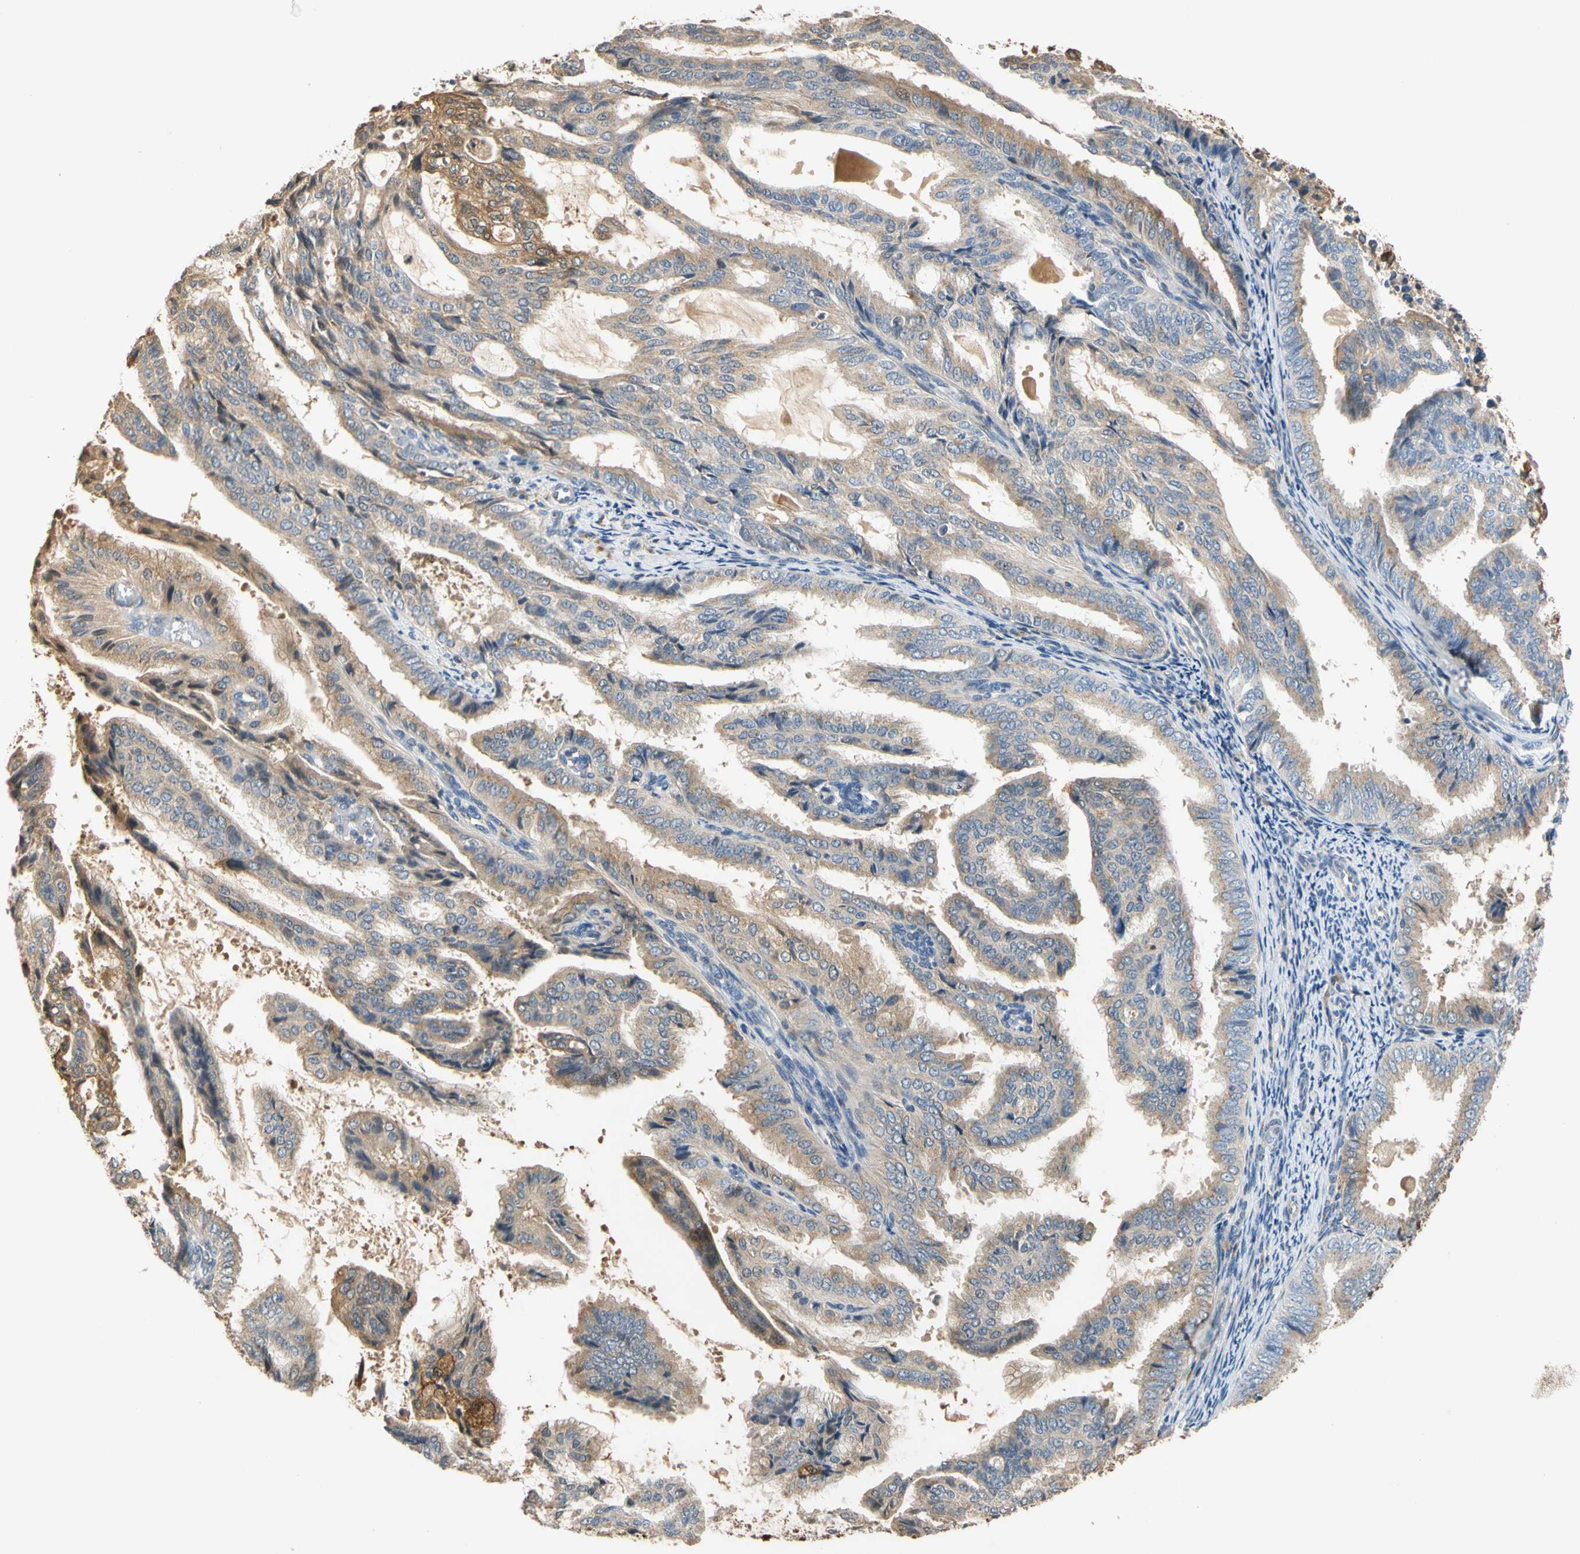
{"staining": {"intensity": "weak", "quantity": ">75%", "location": "cytoplasmic/membranous"}, "tissue": "endometrial cancer", "cell_type": "Tumor cells", "image_type": "cancer", "snomed": [{"axis": "morphology", "description": "Adenocarcinoma, NOS"}, {"axis": "topography", "description": "Endometrium"}], "caption": "Human endometrial cancer stained with a protein marker demonstrates weak staining in tumor cells.", "gene": "GPSM2", "patient": {"sex": "female", "age": 58}}